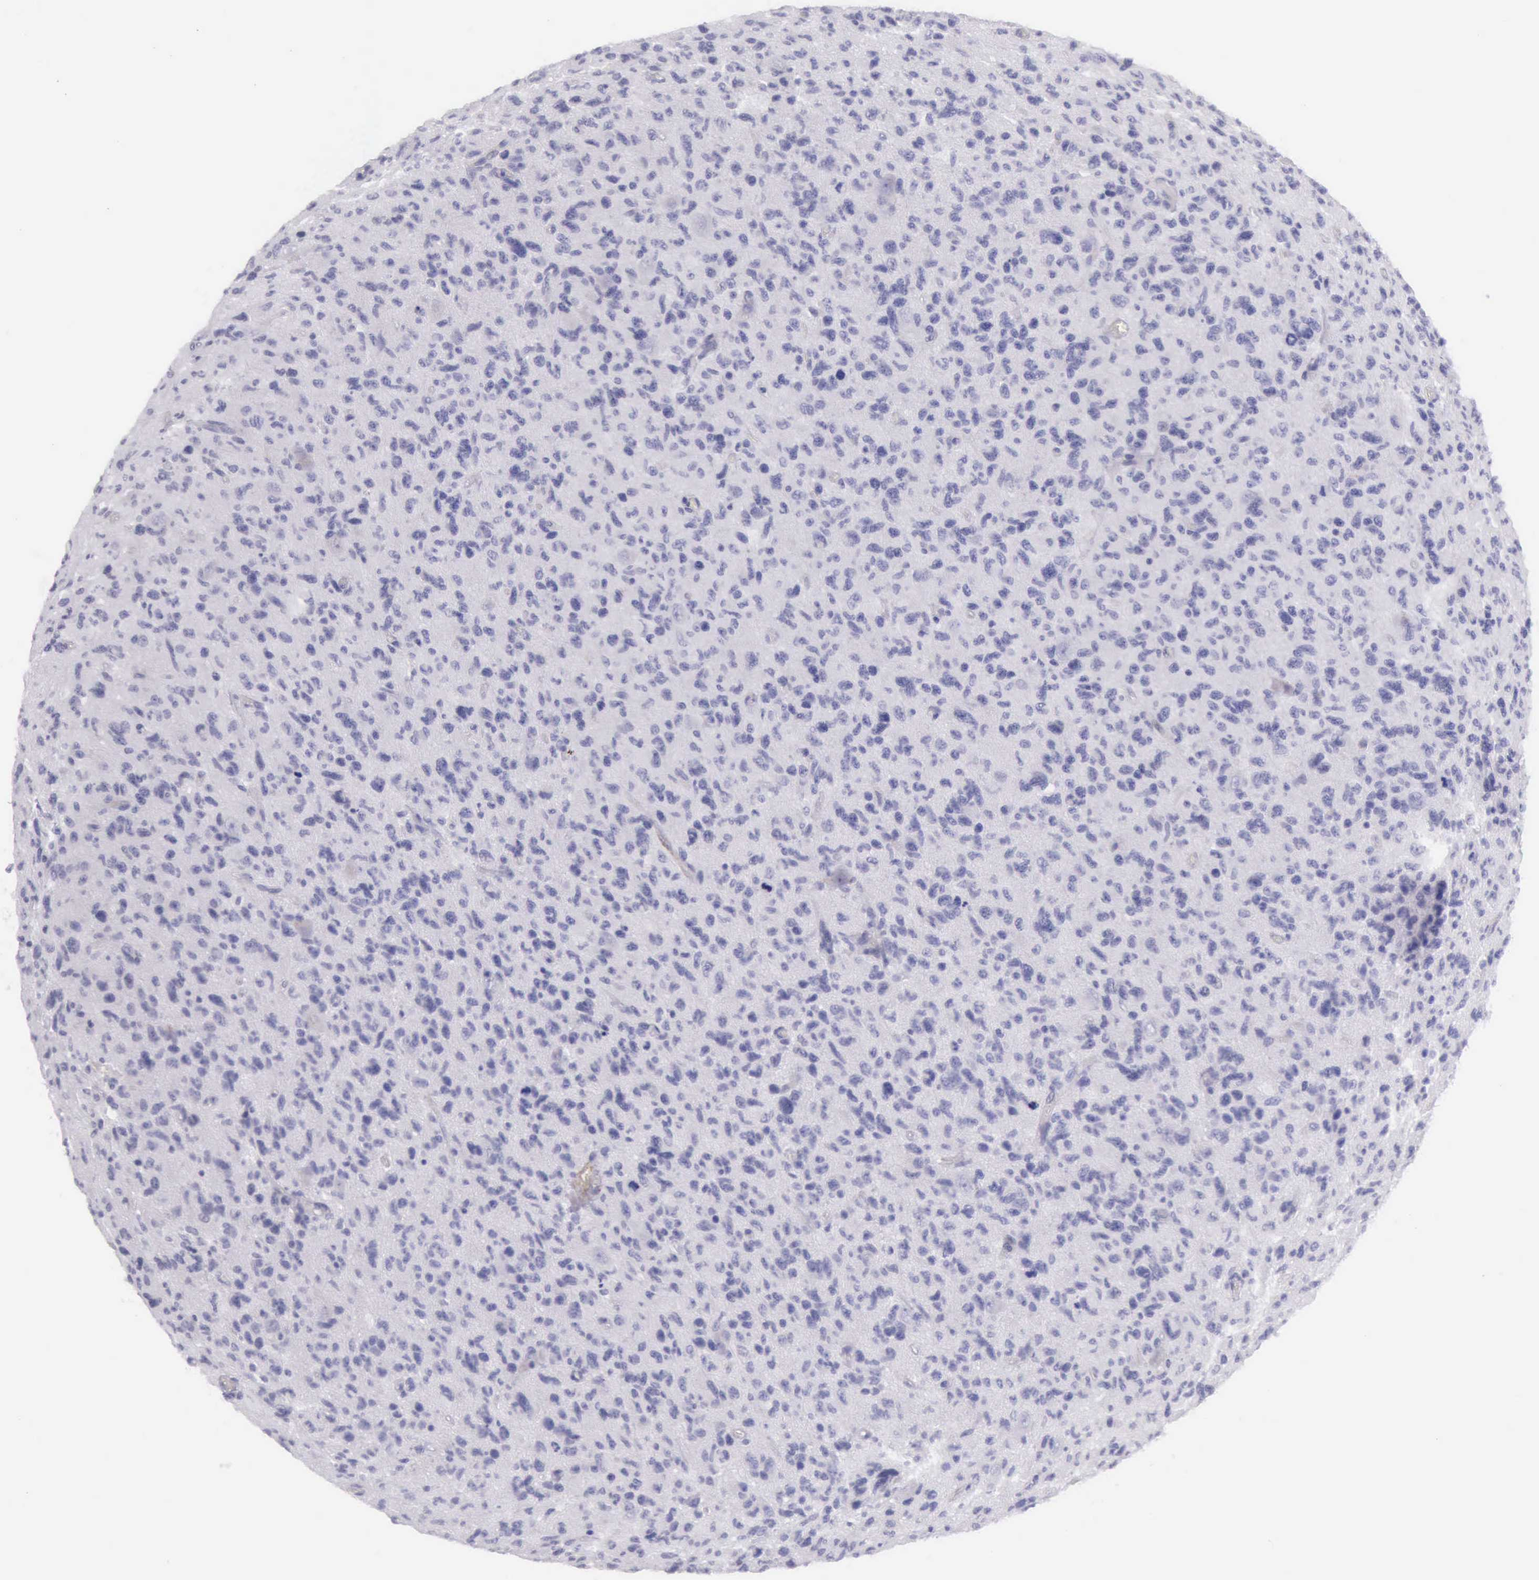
{"staining": {"intensity": "negative", "quantity": "none", "location": "none"}, "tissue": "glioma", "cell_type": "Tumor cells", "image_type": "cancer", "snomed": [{"axis": "morphology", "description": "Glioma, malignant, High grade"}, {"axis": "topography", "description": "Brain"}], "caption": "A high-resolution image shows immunohistochemistry (IHC) staining of glioma, which demonstrates no significant positivity in tumor cells.", "gene": "AOC3", "patient": {"sex": "female", "age": 60}}